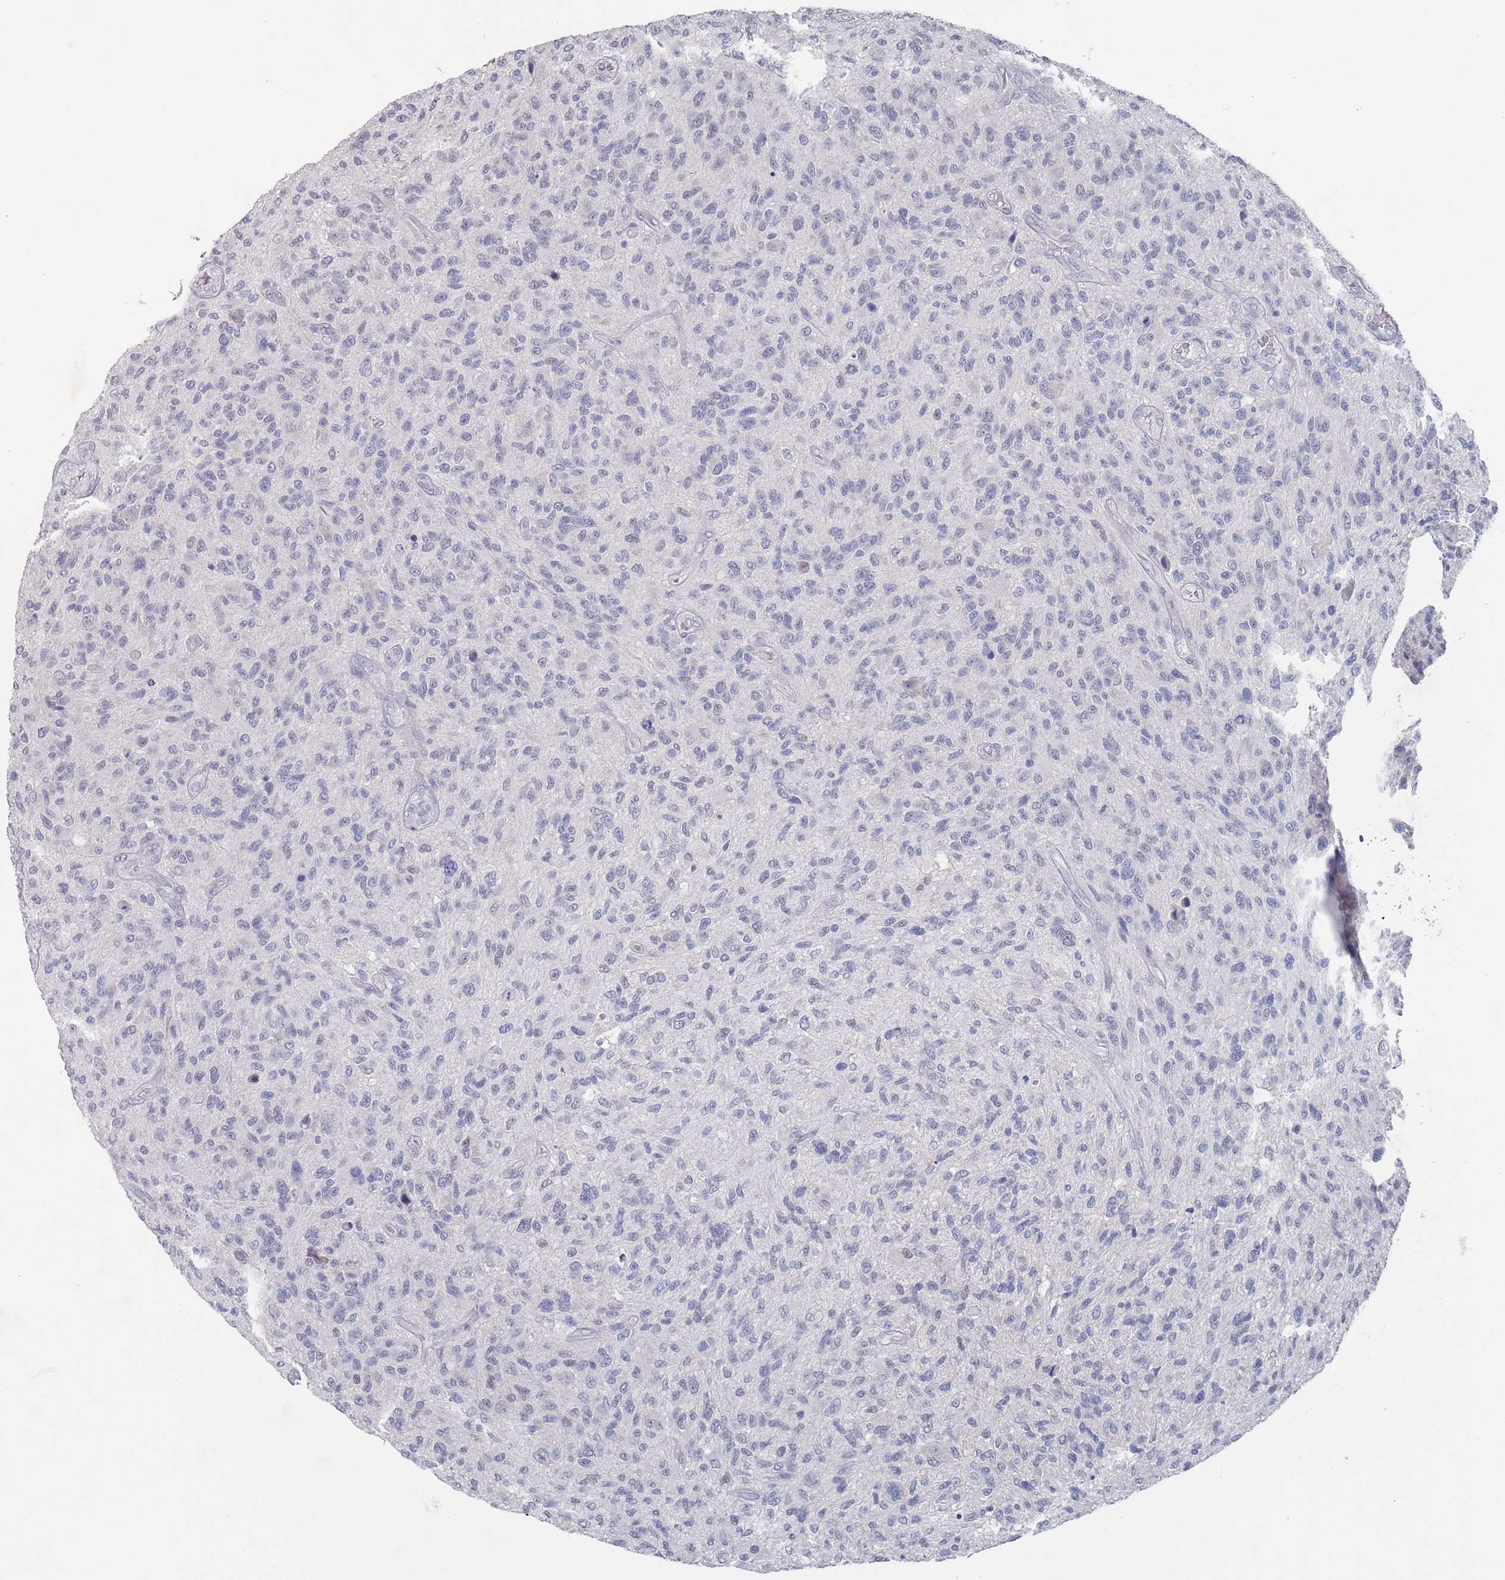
{"staining": {"intensity": "negative", "quantity": "none", "location": "none"}, "tissue": "glioma", "cell_type": "Tumor cells", "image_type": "cancer", "snomed": [{"axis": "morphology", "description": "Glioma, malignant, High grade"}, {"axis": "topography", "description": "Brain"}], "caption": "Tumor cells are negative for protein expression in human malignant glioma (high-grade).", "gene": "PROM2", "patient": {"sex": "male", "age": 47}}